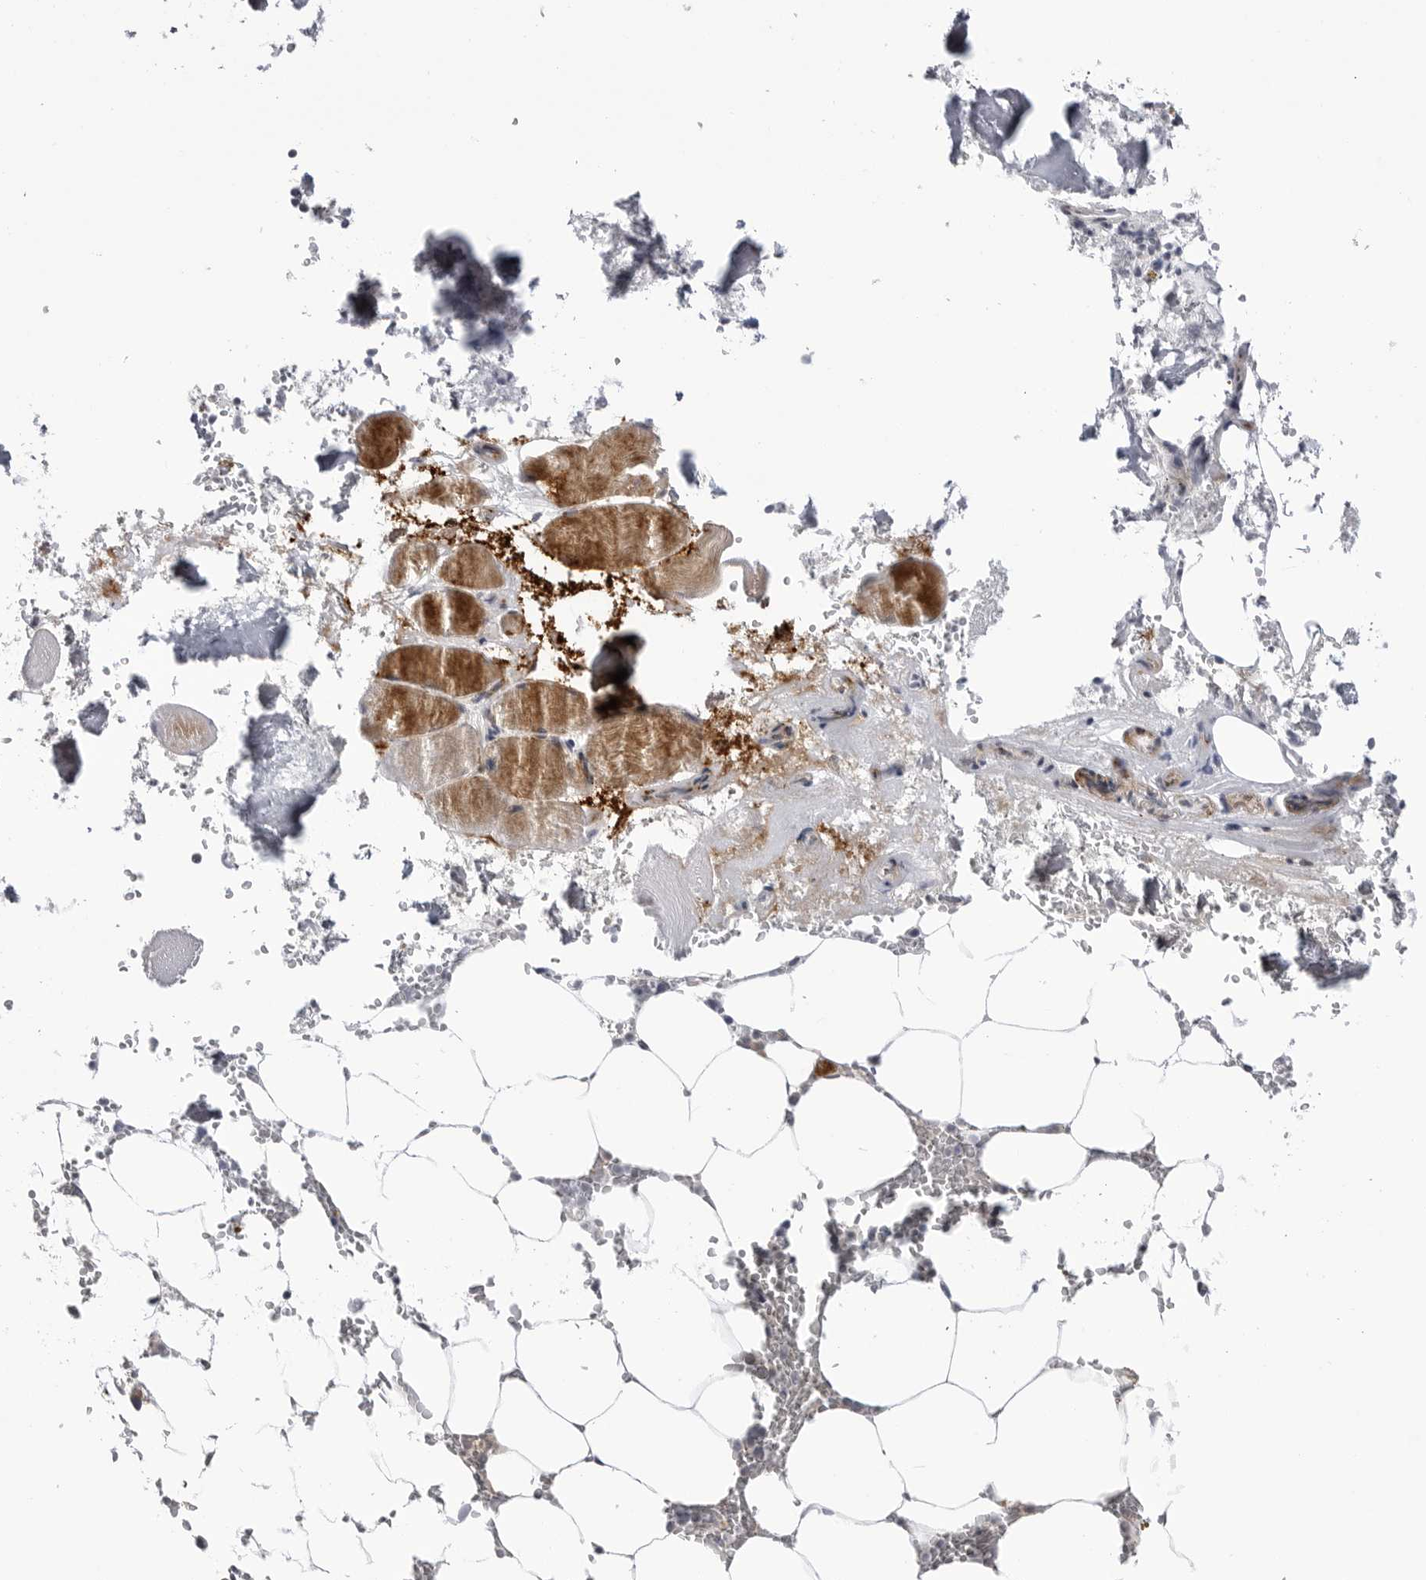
{"staining": {"intensity": "moderate", "quantity": "<25%", "location": "cytoplasmic/membranous"}, "tissue": "bone marrow", "cell_type": "Hematopoietic cells", "image_type": "normal", "snomed": [{"axis": "morphology", "description": "Normal tissue, NOS"}, {"axis": "topography", "description": "Bone marrow"}], "caption": "Protein staining of normal bone marrow displays moderate cytoplasmic/membranous staining in approximately <25% of hematopoietic cells.", "gene": "ADAMTS5", "patient": {"sex": "male", "age": 70}}